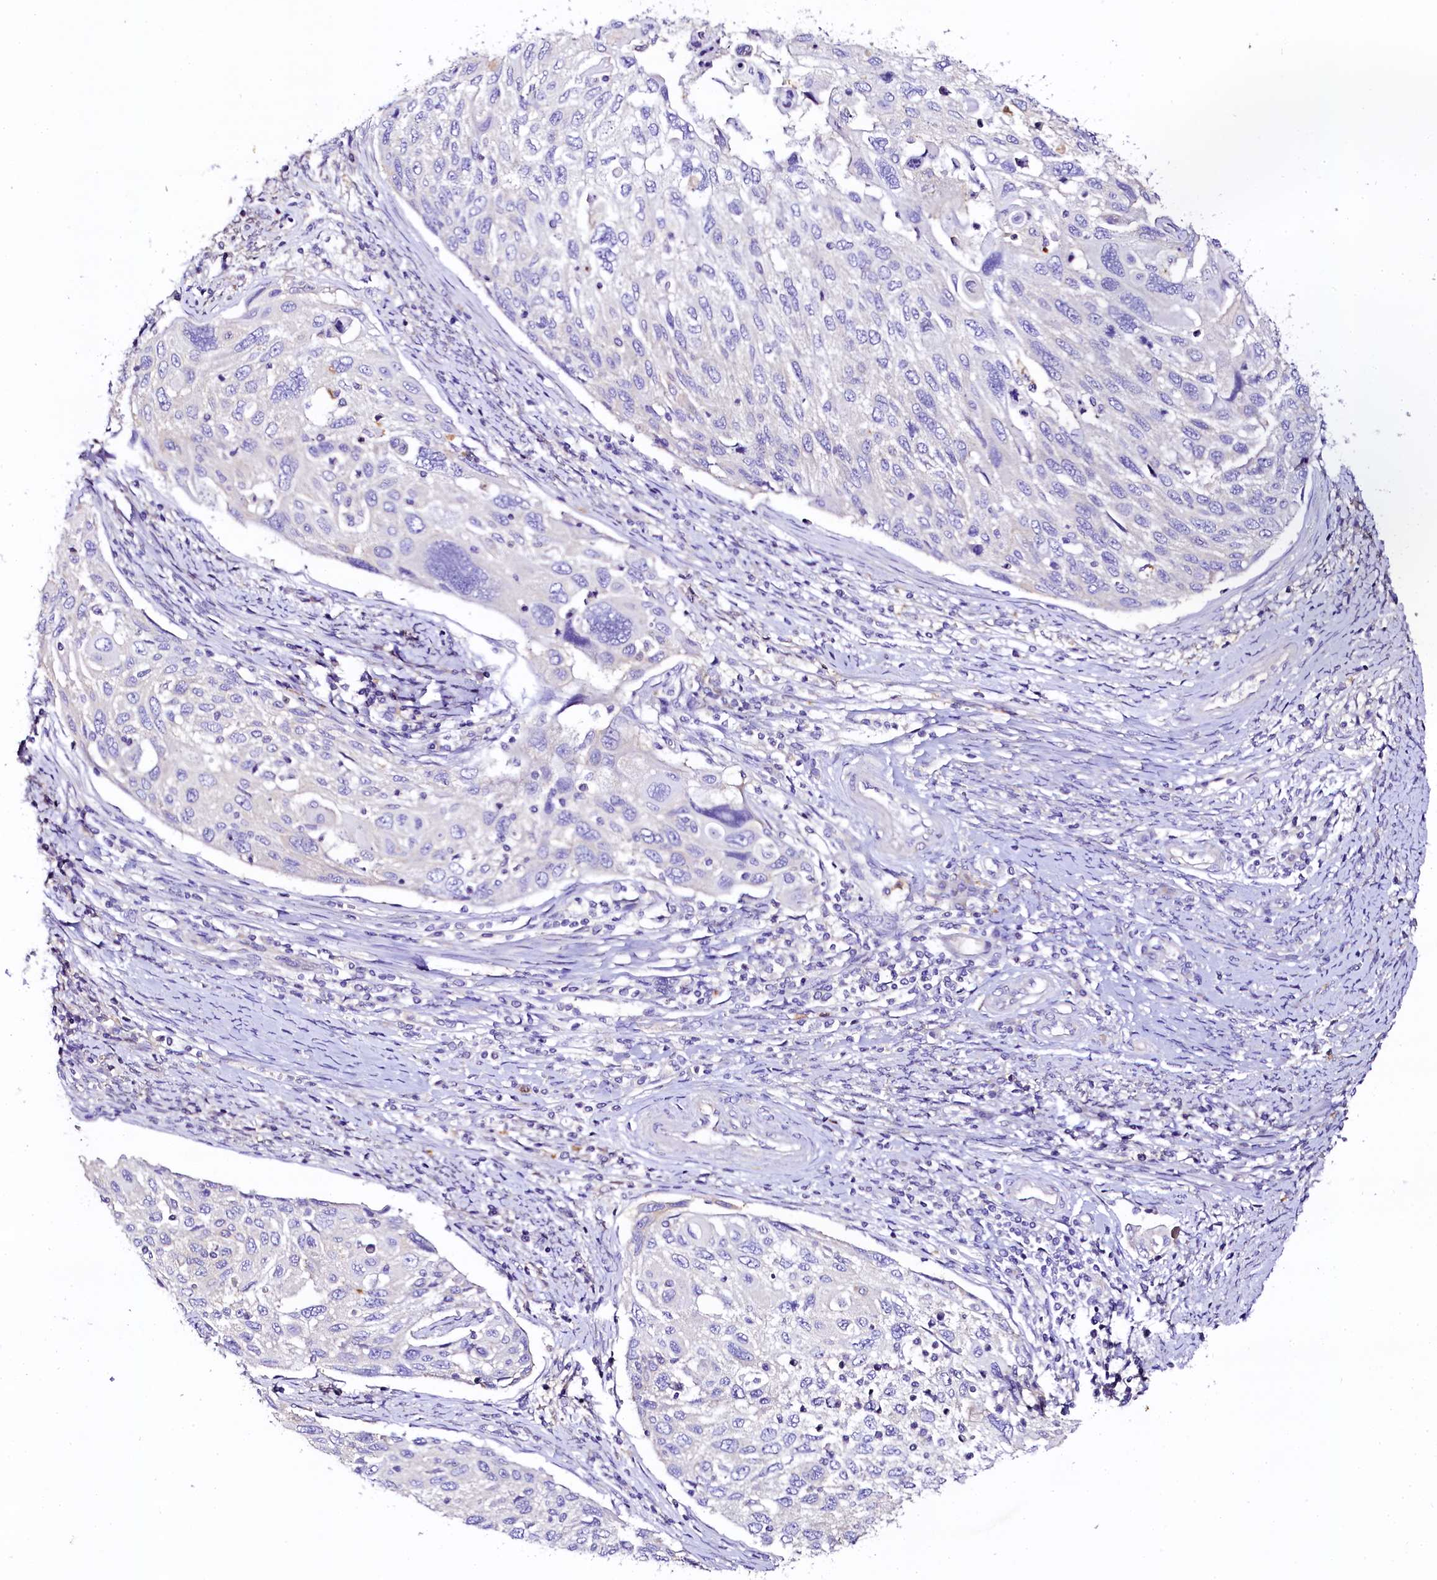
{"staining": {"intensity": "negative", "quantity": "none", "location": "none"}, "tissue": "cervical cancer", "cell_type": "Tumor cells", "image_type": "cancer", "snomed": [{"axis": "morphology", "description": "Squamous cell carcinoma, NOS"}, {"axis": "topography", "description": "Cervix"}], "caption": "This image is of cervical squamous cell carcinoma stained with IHC to label a protein in brown with the nuclei are counter-stained blue. There is no positivity in tumor cells.", "gene": "NAA16", "patient": {"sex": "female", "age": 70}}